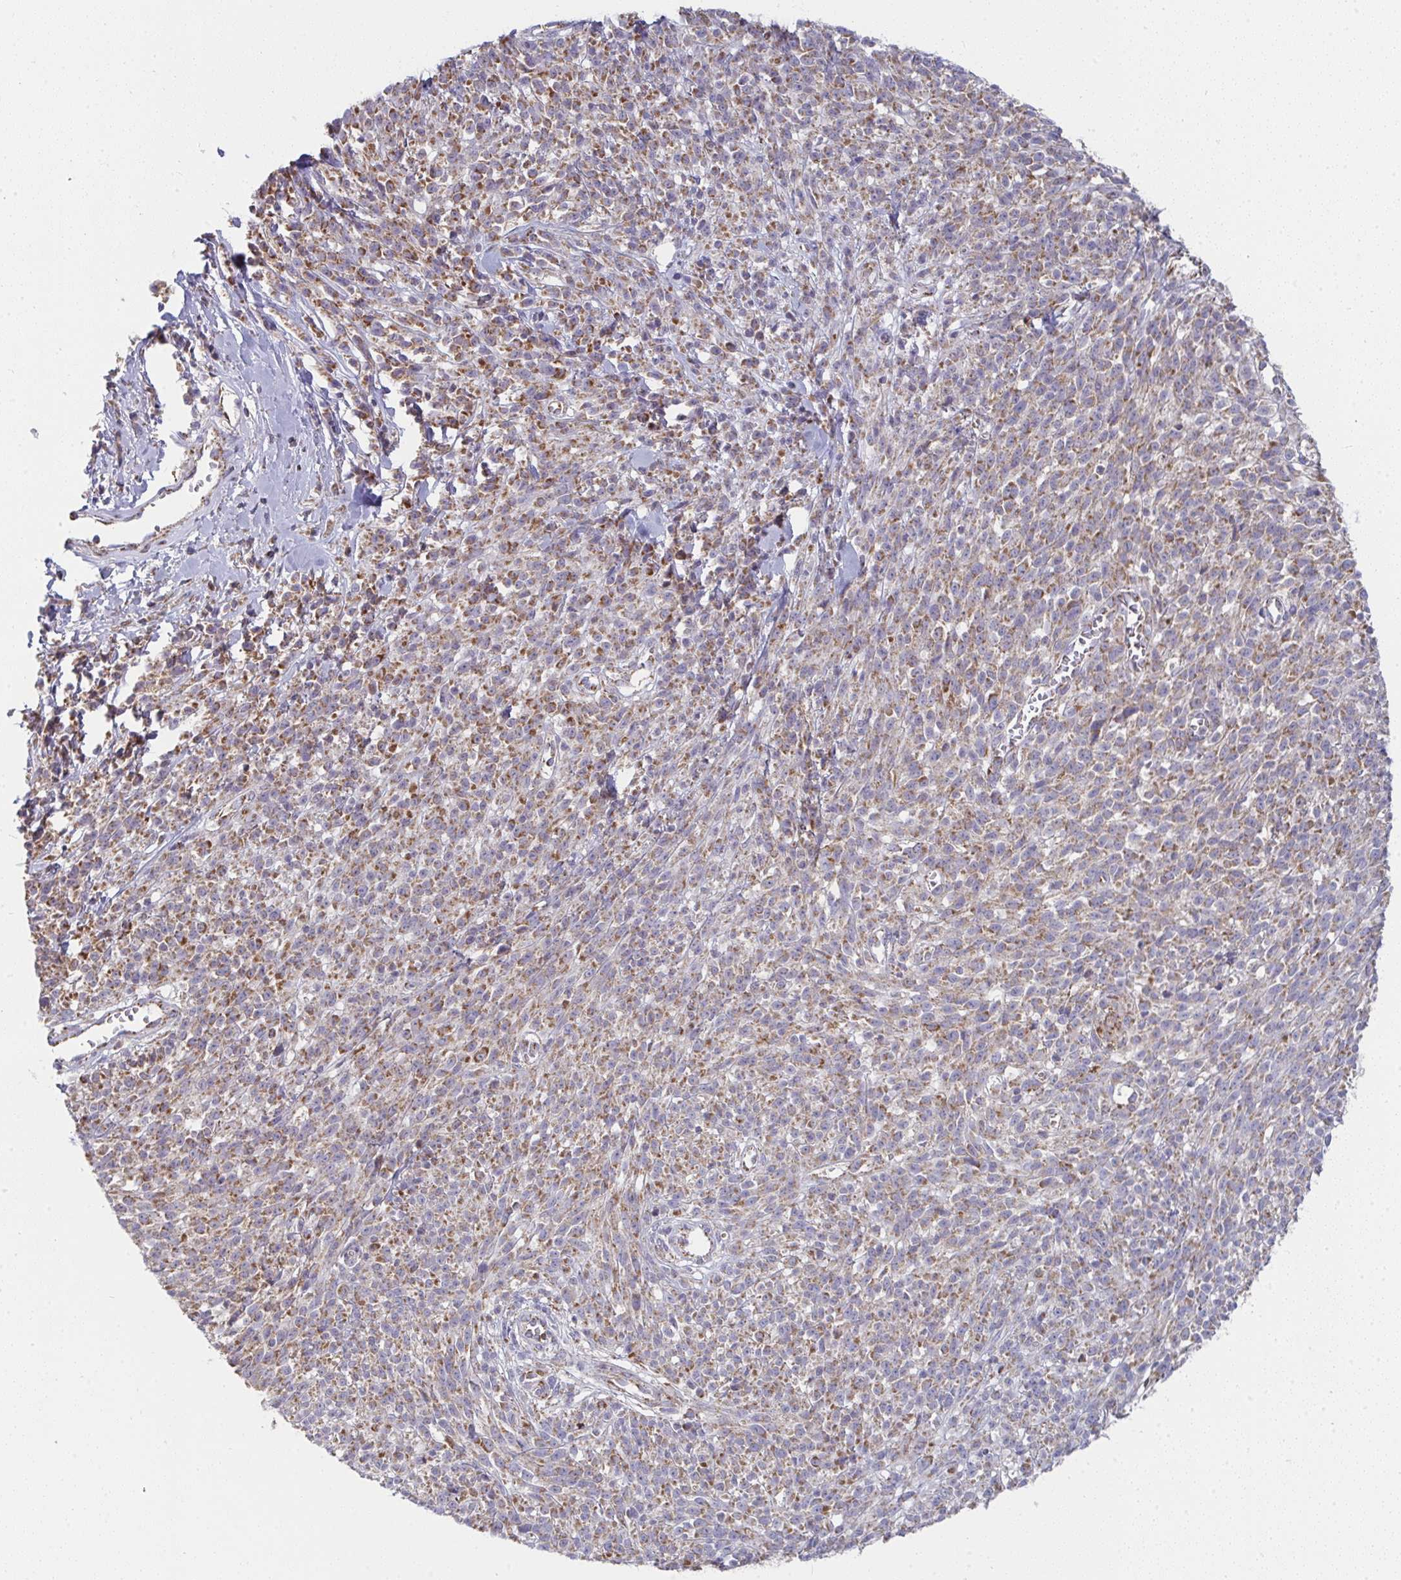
{"staining": {"intensity": "weak", "quantity": ">75%", "location": "cytoplasmic/membranous"}, "tissue": "melanoma", "cell_type": "Tumor cells", "image_type": "cancer", "snomed": [{"axis": "morphology", "description": "Malignant melanoma, NOS"}, {"axis": "topography", "description": "Skin"}, {"axis": "topography", "description": "Skin of trunk"}], "caption": "Tumor cells exhibit weak cytoplasmic/membranous staining in approximately >75% of cells in malignant melanoma.", "gene": "FAHD1", "patient": {"sex": "male", "age": 74}}